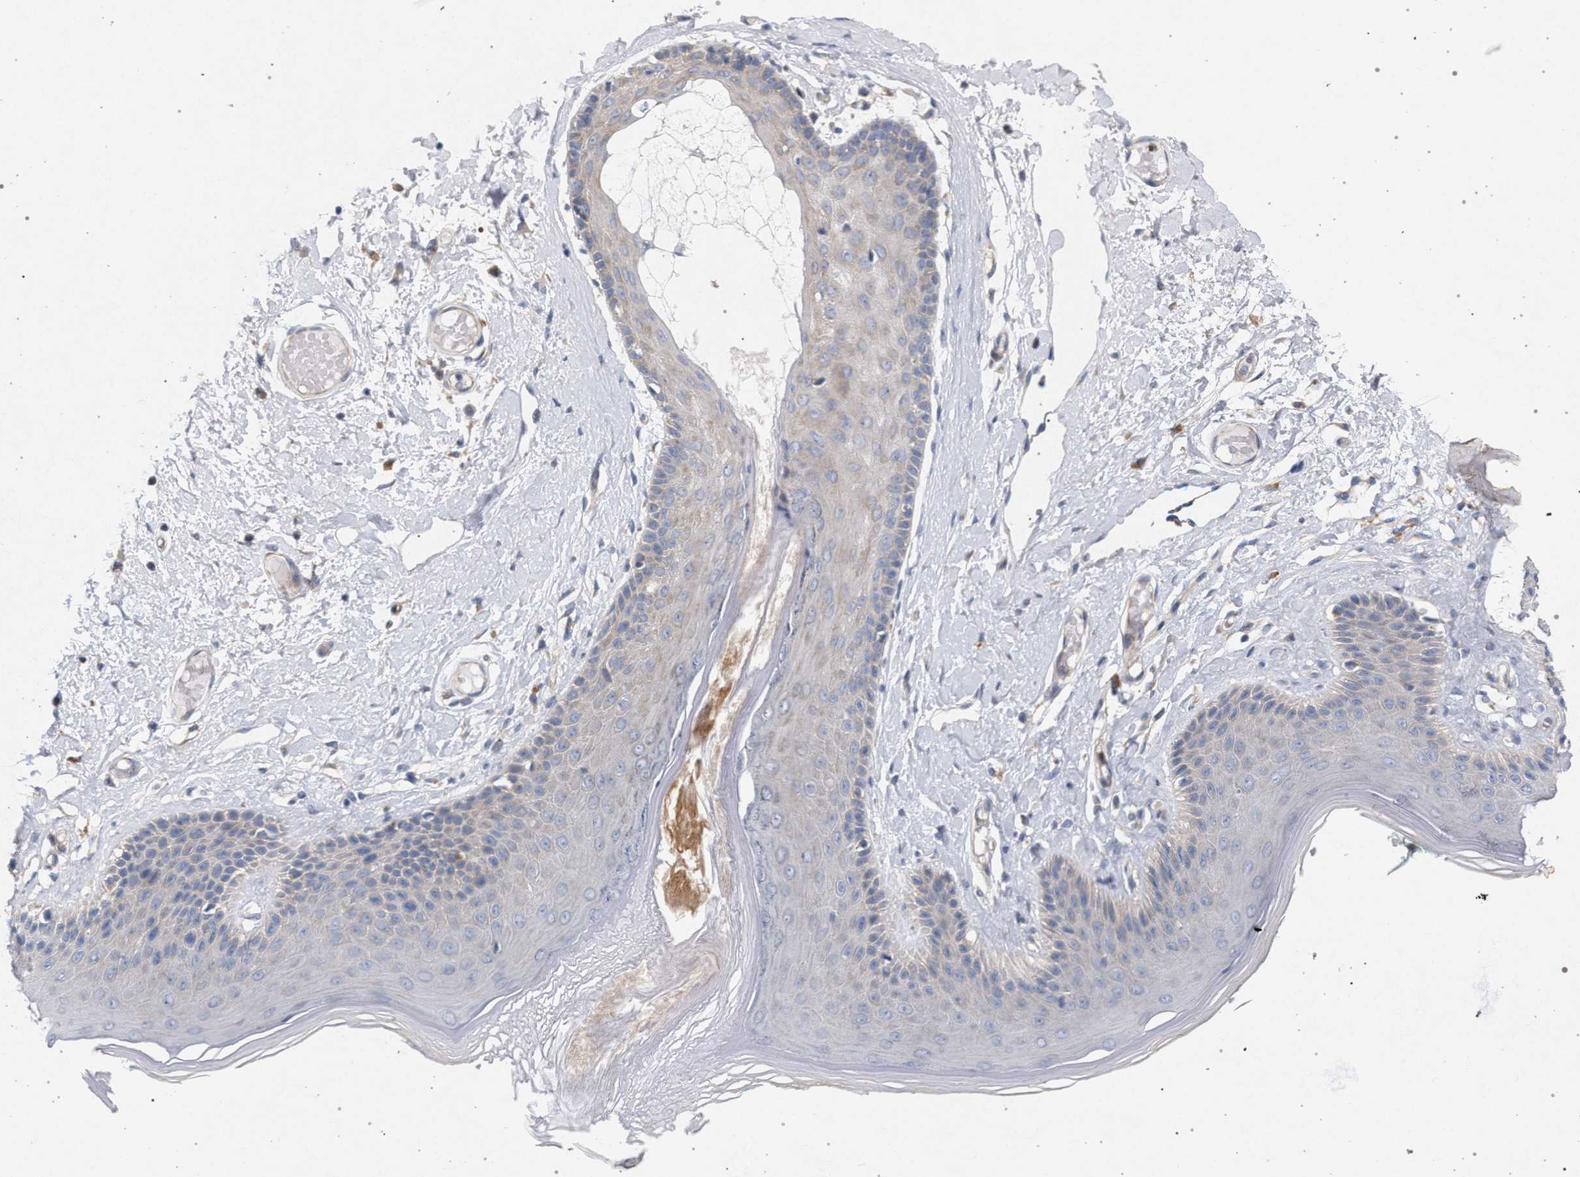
{"staining": {"intensity": "negative", "quantity": "none", "location": "none"}, "tissue": "skin", "cell_type": "Epidermal cells", "image_type": "normal", "snomed": [{"axis": "morphology", "description": "Normal tissue, NOS"}, {"axis": "topography", "description": "Vulva"}], "caption": "Epidermal cells show no significant expression in normal skin. (DAB immunohistochemistry (IHC) with hematoxylin counter stain).", "gene": "MAMDC2", "patient": {"sex": "female", "age": 73}}